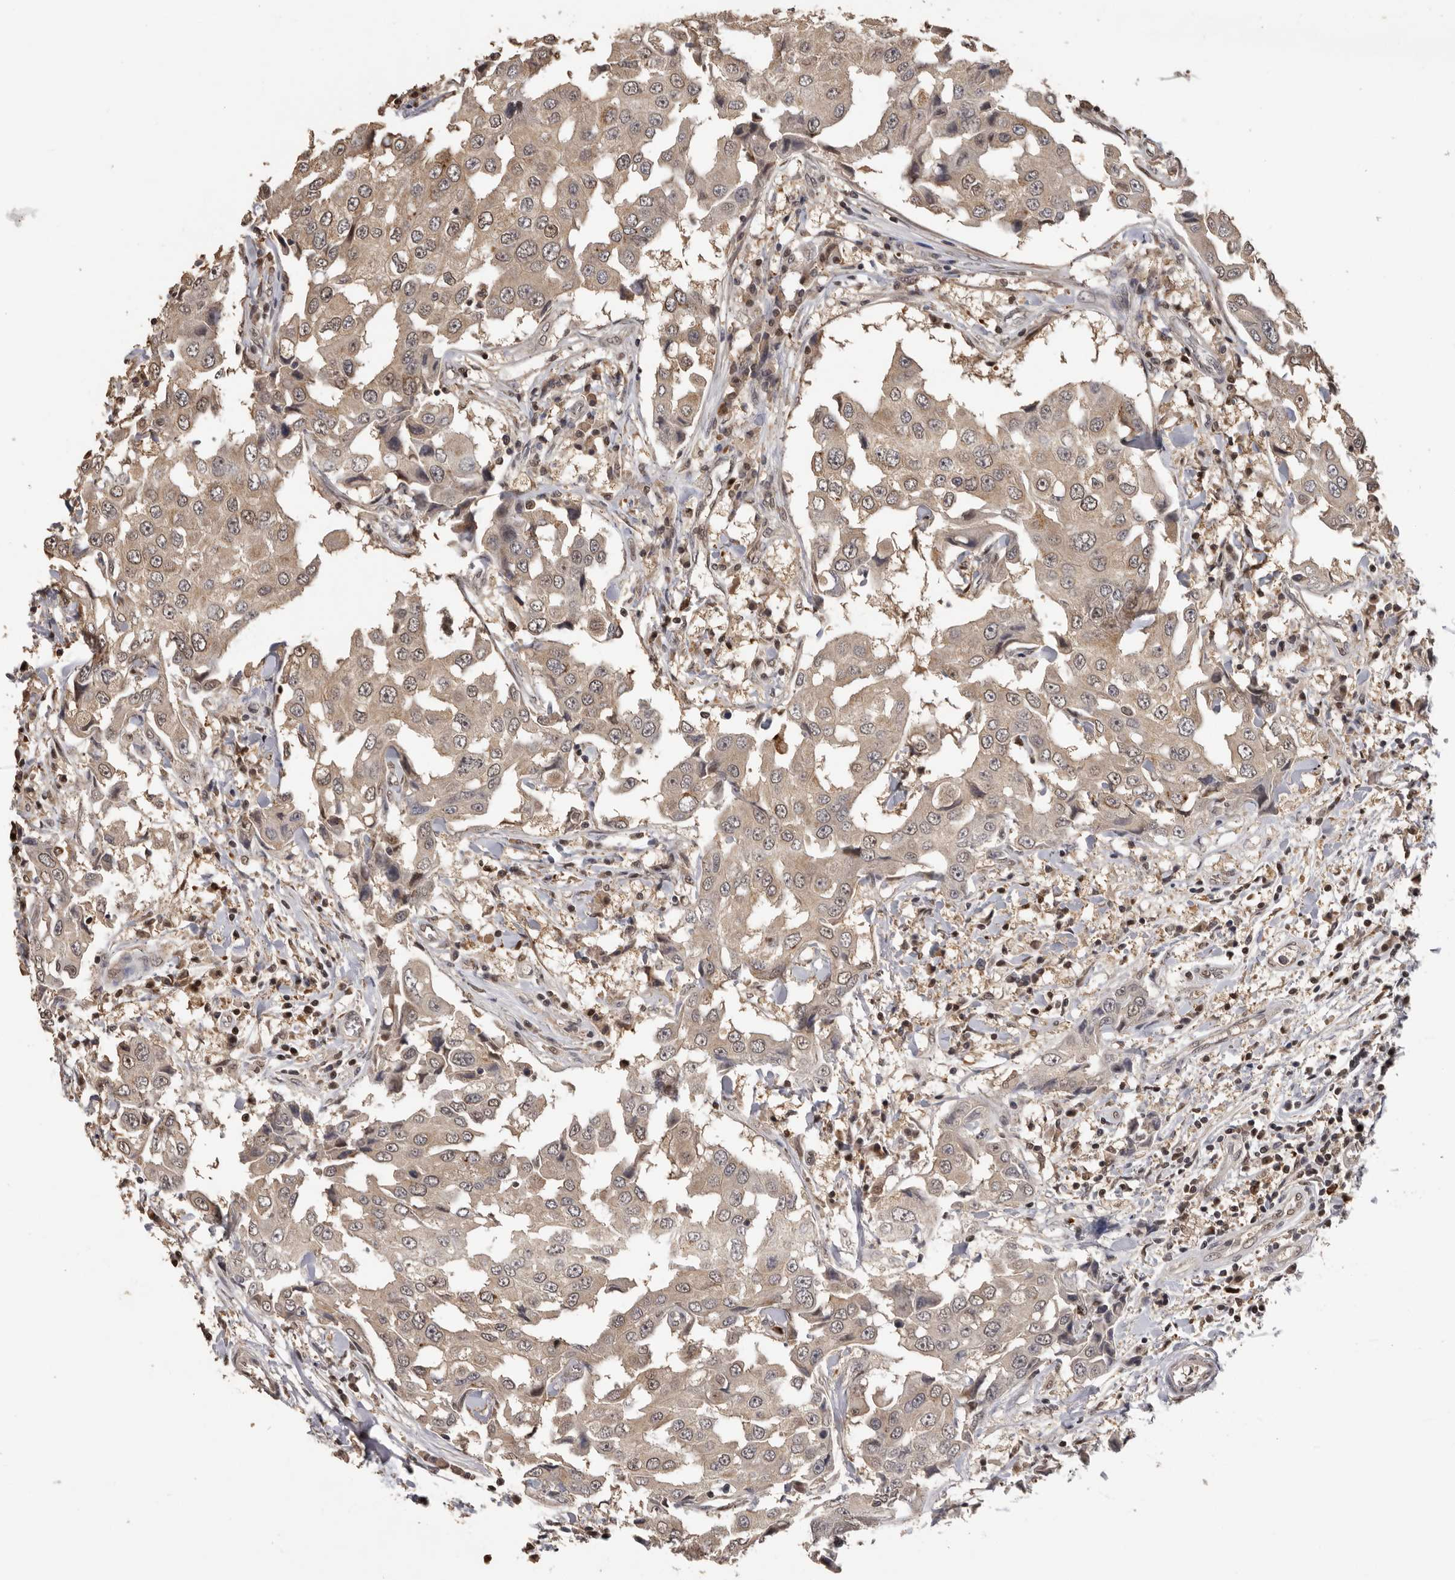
{"staining": {"intensity": "weak", "quantity": ">75%", "location": "cytoplasmic/membranous,nuclear"}, "tissue": "breast cancer", "cell_type": "Tumor cells", "image_type": "cancer", "snomed": [{"axis": "morphology", "description": "Duct carcinoma"}, {"axis": "topography", "description": "Breast"}], "caption": "Immunohistochemical staining of breast cancer (intraductal carcinoma) reveals low levels of weak cytoplasmic/membranous and nuclear protein staining in about >75% of tumor cells.", "gene": "KIF2B", "patient": {"sex": "female", "age": 27}}